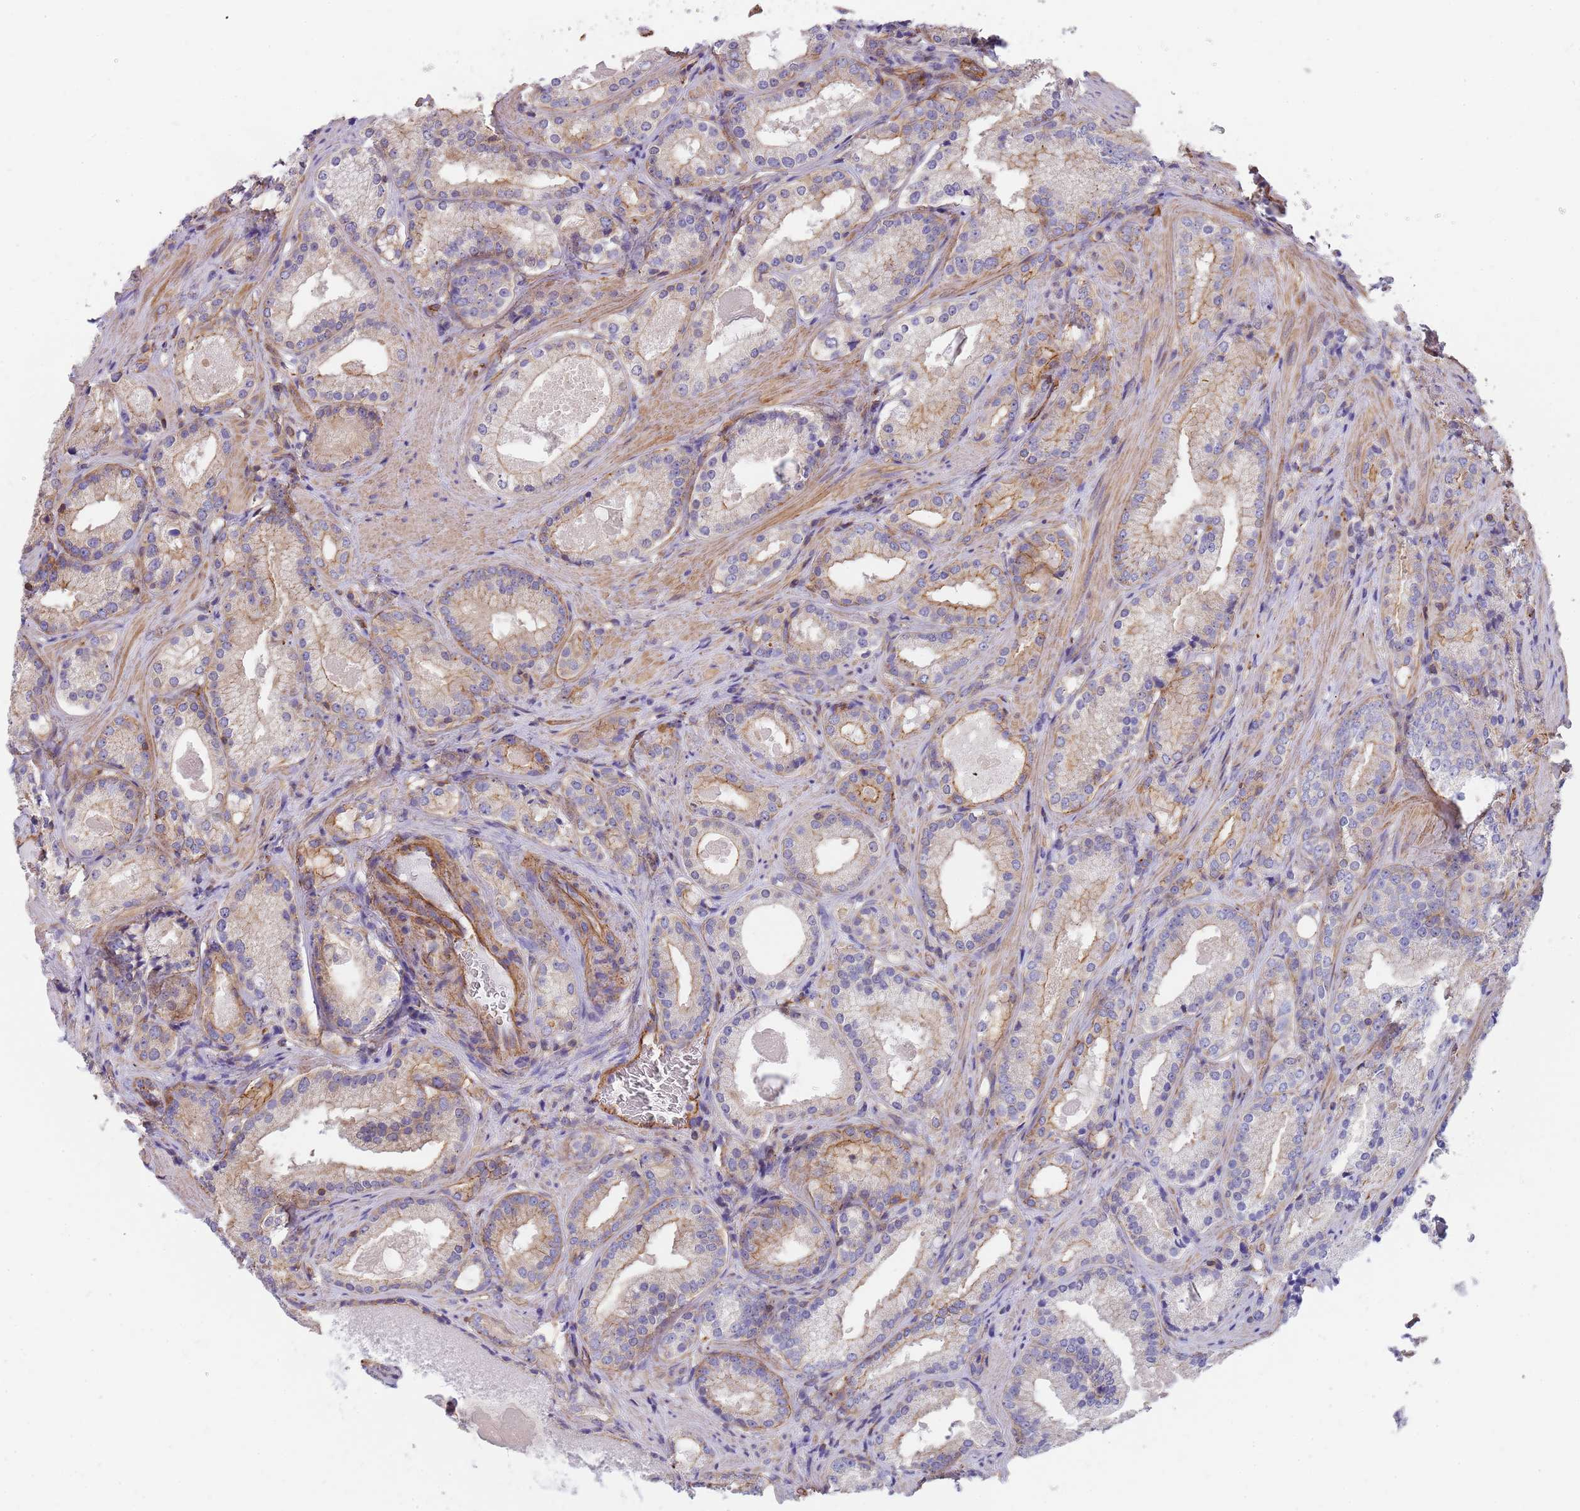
{"staining": {"intensity": "moderate", "quantity": "<25%", "location": "cytoplasmic/membranous"}, "tissue": "prostate cancer", "cell_type": "Tumor cells", "image_type": "cancer", "snomed": [{"axis": "morphology", "description": "Adenocarcinoma, Low grade"}, {"axis": "topography", "description": "Prostate"}], "caption": "Immunohistochemistry (IHC) (DAB (3,3'-diaminobenzidine)) staining of prostate cancer (low-grade adenocarcinoma) demonstrates moderate cytoplasmic/membranous protein expression in about <25% of tumor cells. (IHC, brightfield microscopy, high magnification).", "gene": "GFRAL", "patient": {"sex": "male", "age": 57}}